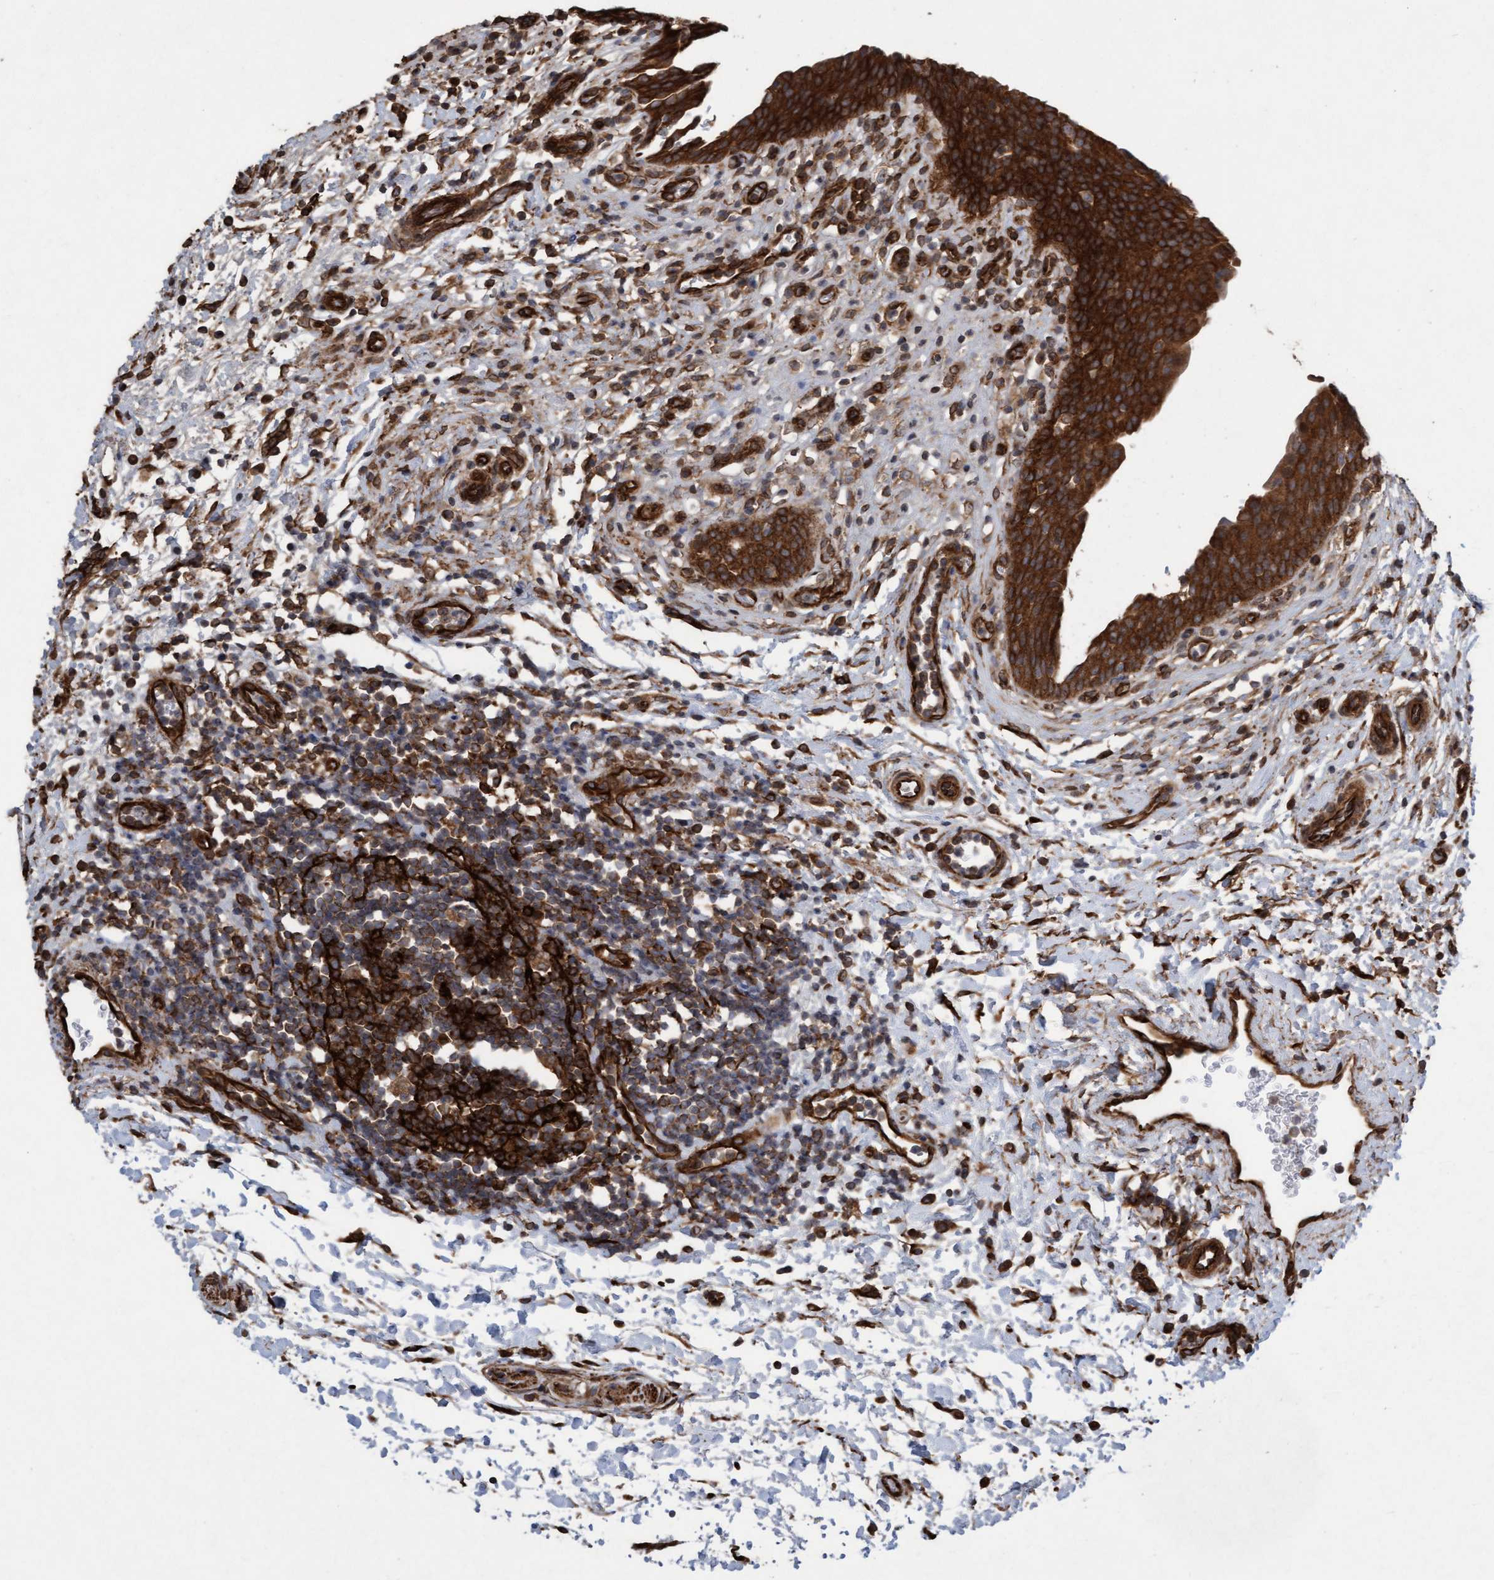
{"staining": {"intensity": "strong", "quantity": ">75%", "location": "cytoplasmic/membranous"}, "tissue": "urinary bladder", "cell_type": "Urothelial cells", "image_type": "normal", "snomed": [{"axis": "morphology", "description": "Normal tissue, NOS"}, {"axis": "topography", "description": "Urinary bladder"}], "caption": "IHC image of normal urinary bladder: human urinary bladder stained using immunohistochemistry (IHC) demonstrates high levels of strong protein expression localized specifically in the cytoplasmic/membranous of urothelial cells, appearing as a cytoplasmic/membranous brown color.", "gene": "CDC42EP4", "patient": {"sex": "male", "age": 37}}